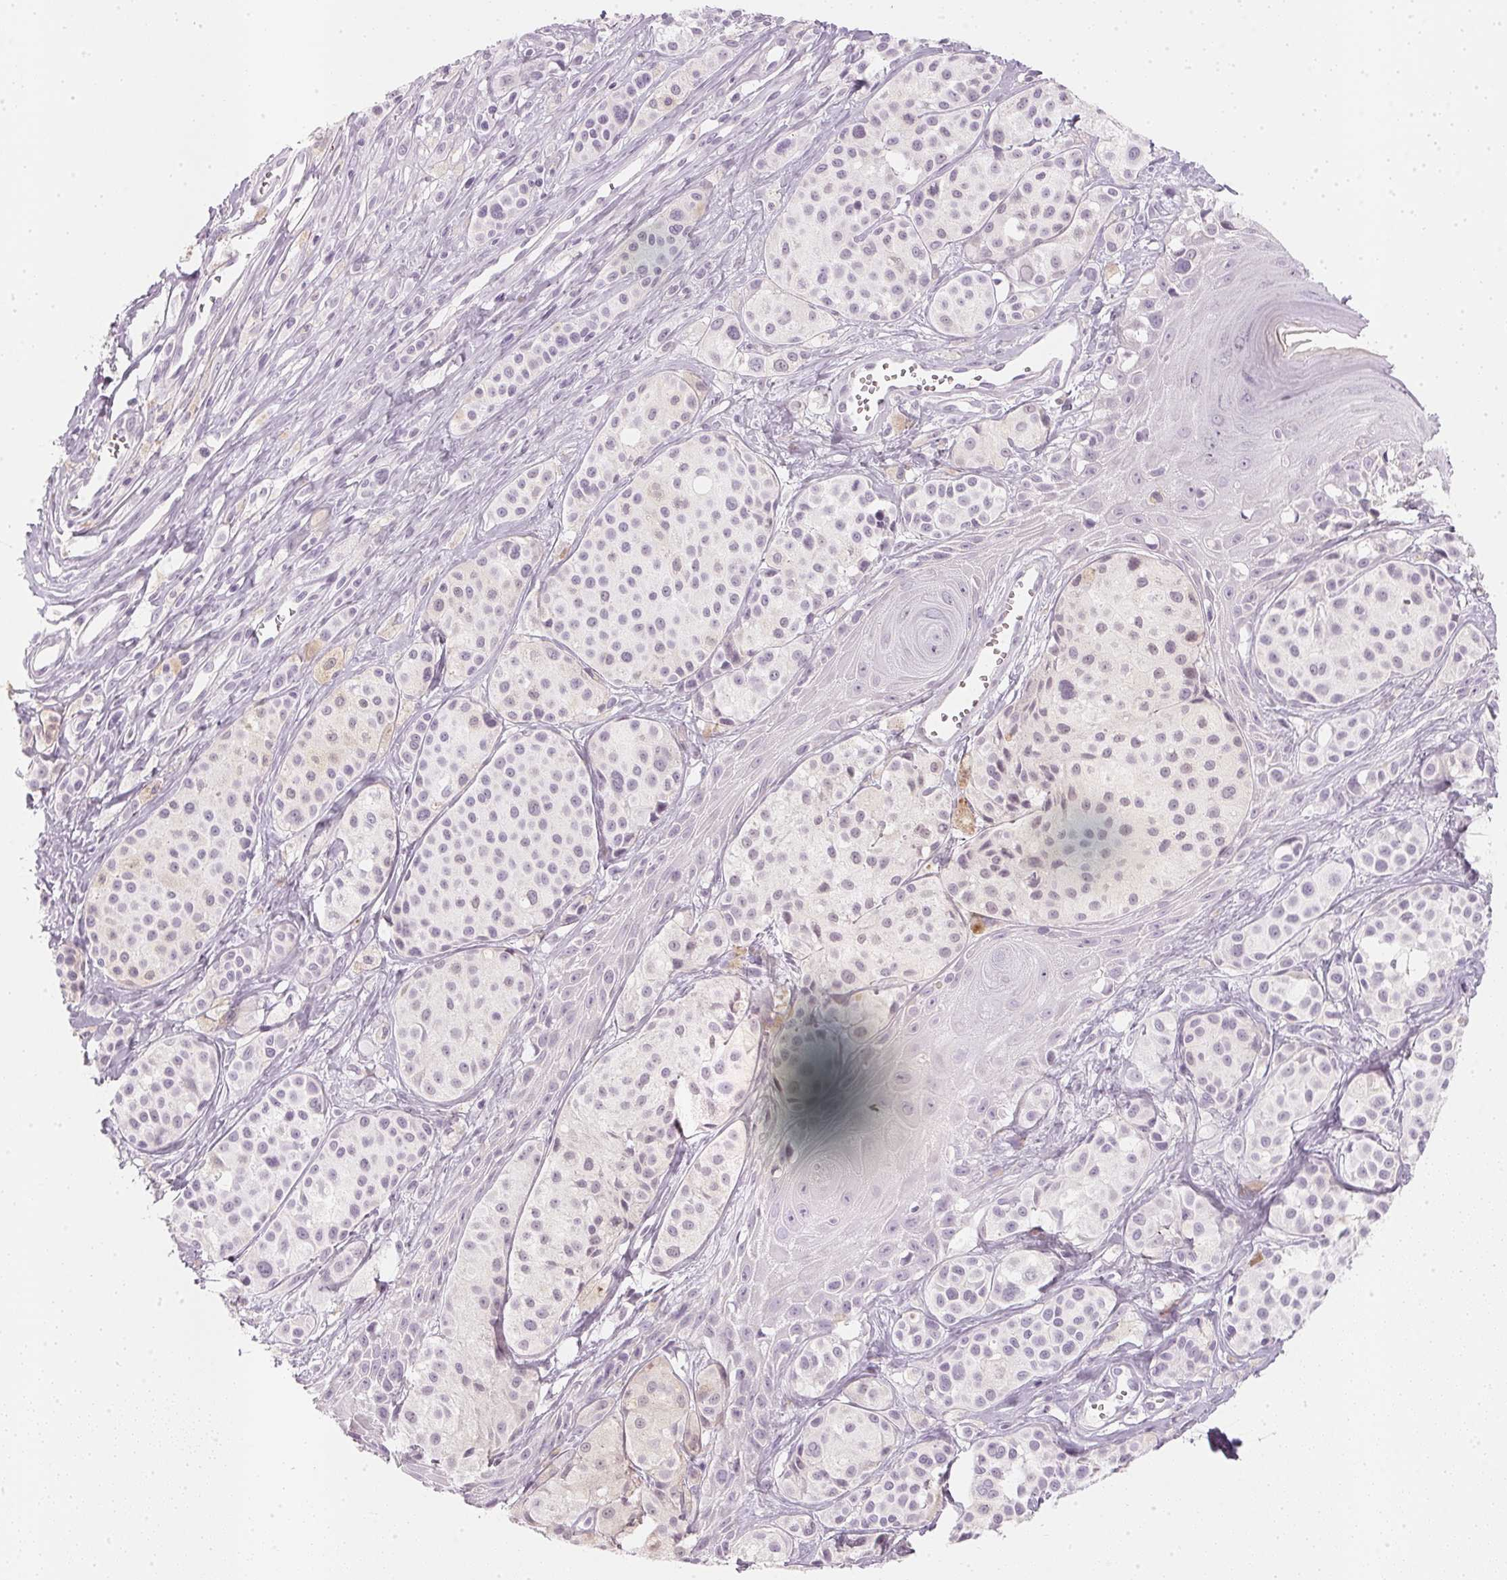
{"staining": {"intensity": "negative", "quantity": "none", "location": "none"}, "tissue": "melanoma", "cell_type": "Tumor cells", "image_type": "cancer", "snomed": [{"axis": "morphology", "description": "Malignant melanoma, NOS"}, {"axis": "topography", "description": "Skin"}], "caption": "Immunohistochemistry (IHC) histopathology image of human melanoma stained for a protein (brown), which reveals no staining in tumor cells. (Stains: DAB immunohistochemistry (IHC) with hematoxylin counter stain, Microscopy: brightfield microscopy at high magnification).", "gene": "CHST4", "patient": {"sex": "male", "age": 77}}